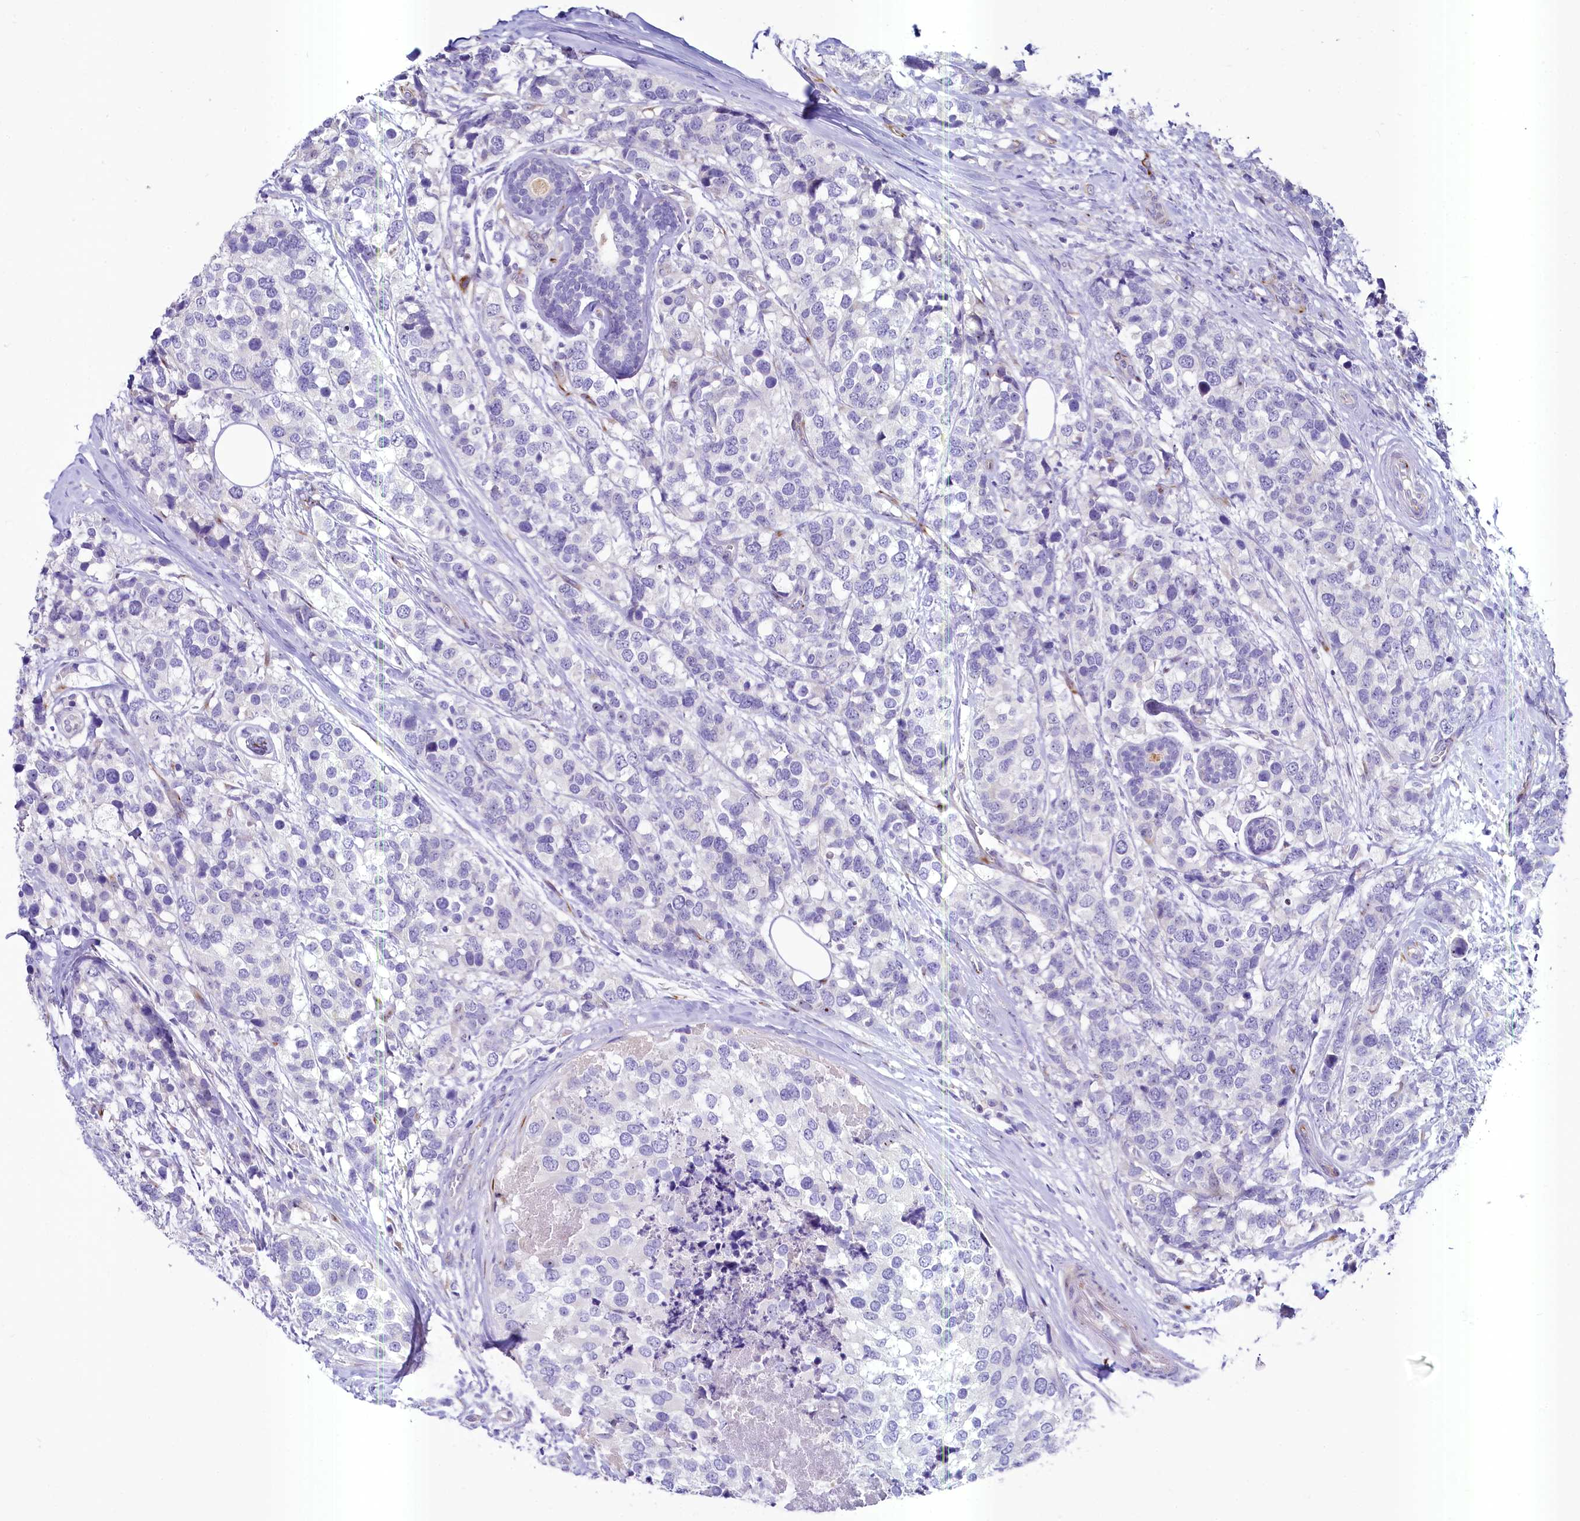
{"staining": {"intensity": "negative", "quantity": "none", "location": "none"}, "tissue": "breast cancer", "cell_type": "Tumor cells", "image_type": "cancer", "snomed": [{"axis": "morphology", "description": "Lobular carcinoma"}, {"axis": "topography", "description": "Breast"}], "caption": "There is no significant expression in tumor cells of breast cancer (lobular carcinoma).", "gene": "SH3TC2", "patient": {"sex": "female", "age": 59}}